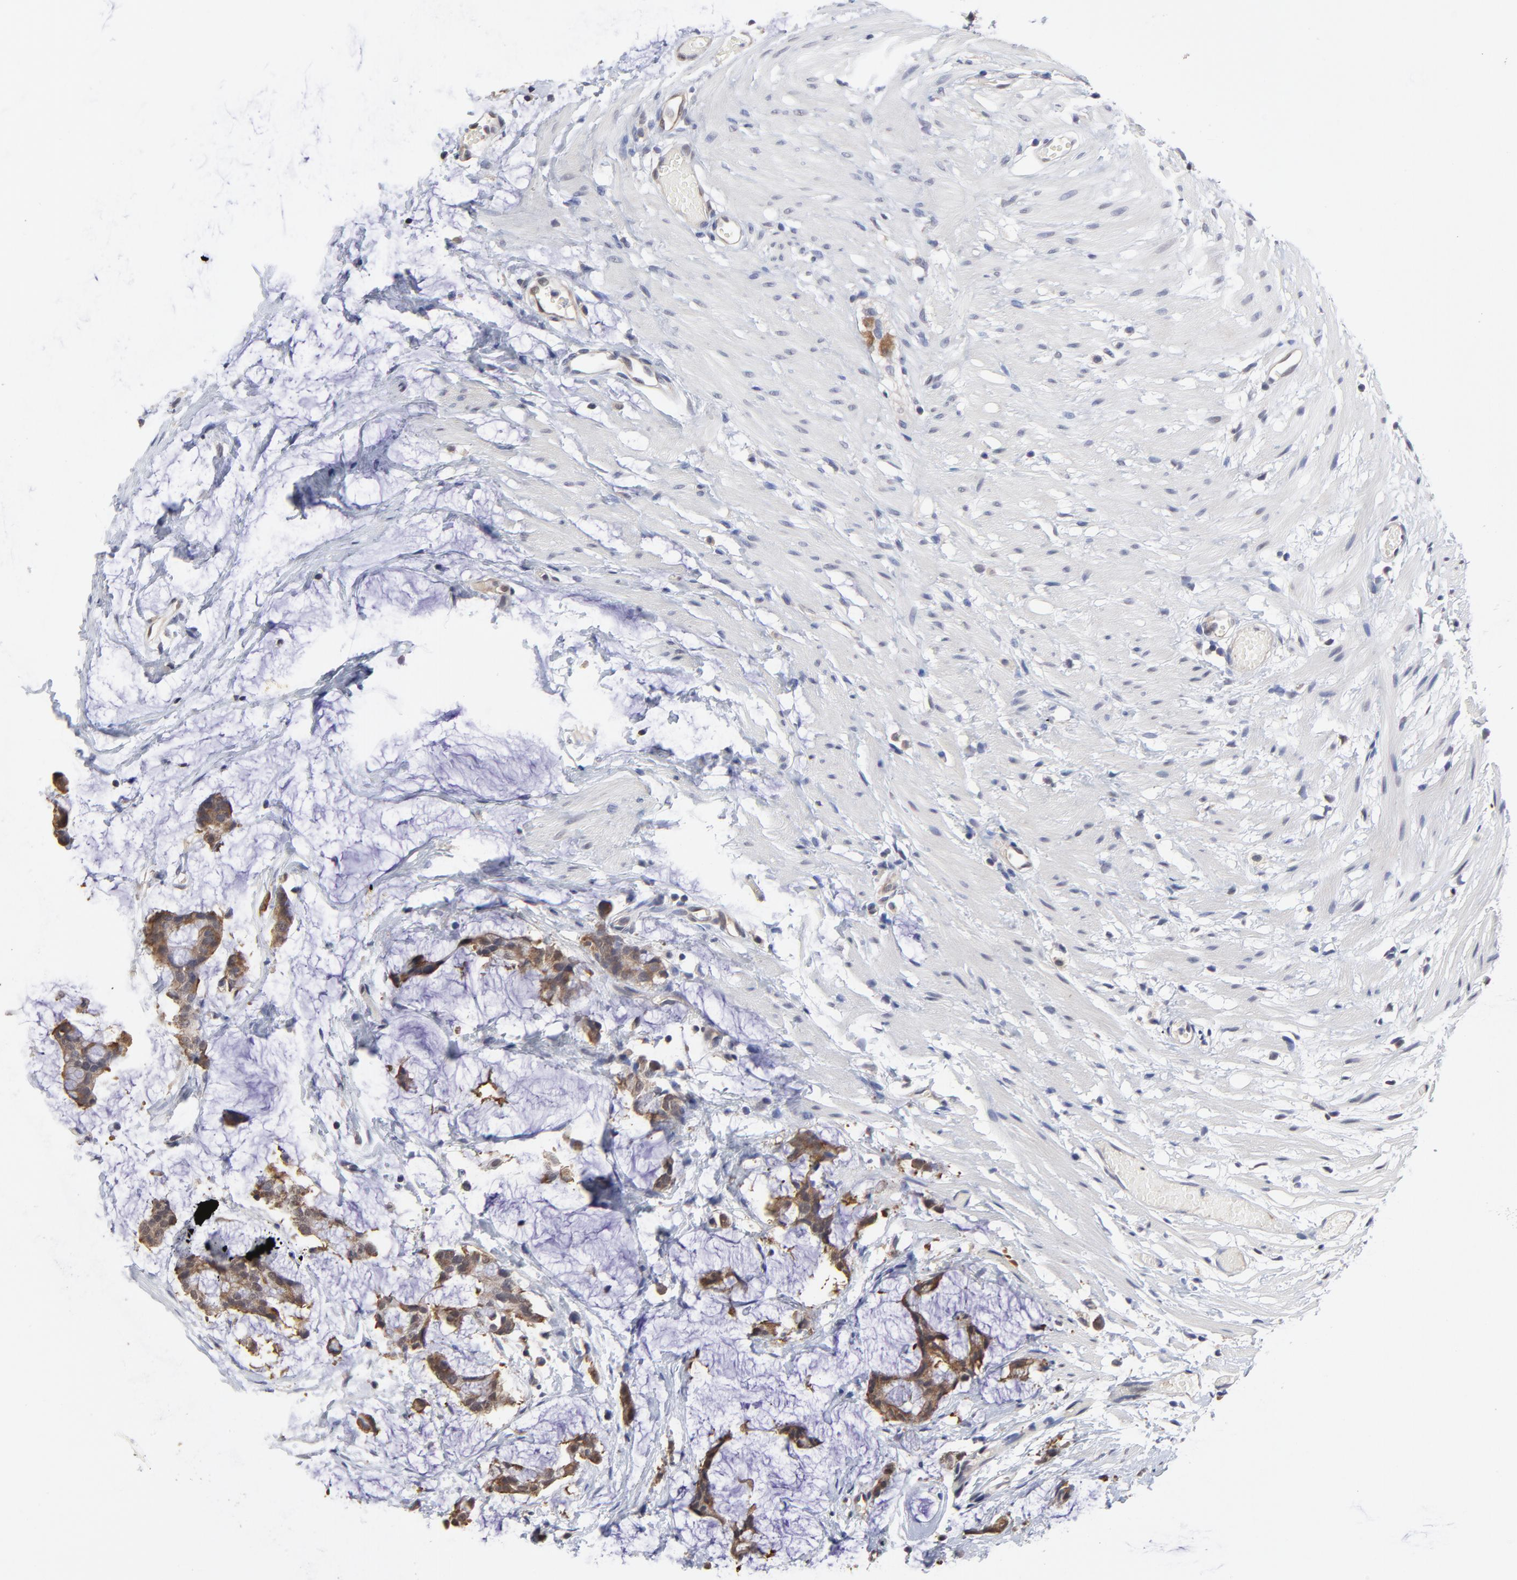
{"staining": {"intensity": "moderate", "quantity": ">75%", "location": "cytoplasmic/membranous"}, "tissue": "colorectal cancer", "cell_type": "Tumor cells", "image_type": "cancer", "snomed": [{"axis": "morphology", "description": "Adenocarcinoma, NOS"}, {"axis": "topography", "description": "Colon"}], "caption": "Colorectal cancer (adenocarcinoma) stained with DAB immunohistochemistry (IHC) displays medium levels of moderate cytoplasmic/membranous positivity in about >75% of tumor cells.", "gene": "CCT2", "patient": {"sex": "male", "age": 14}}